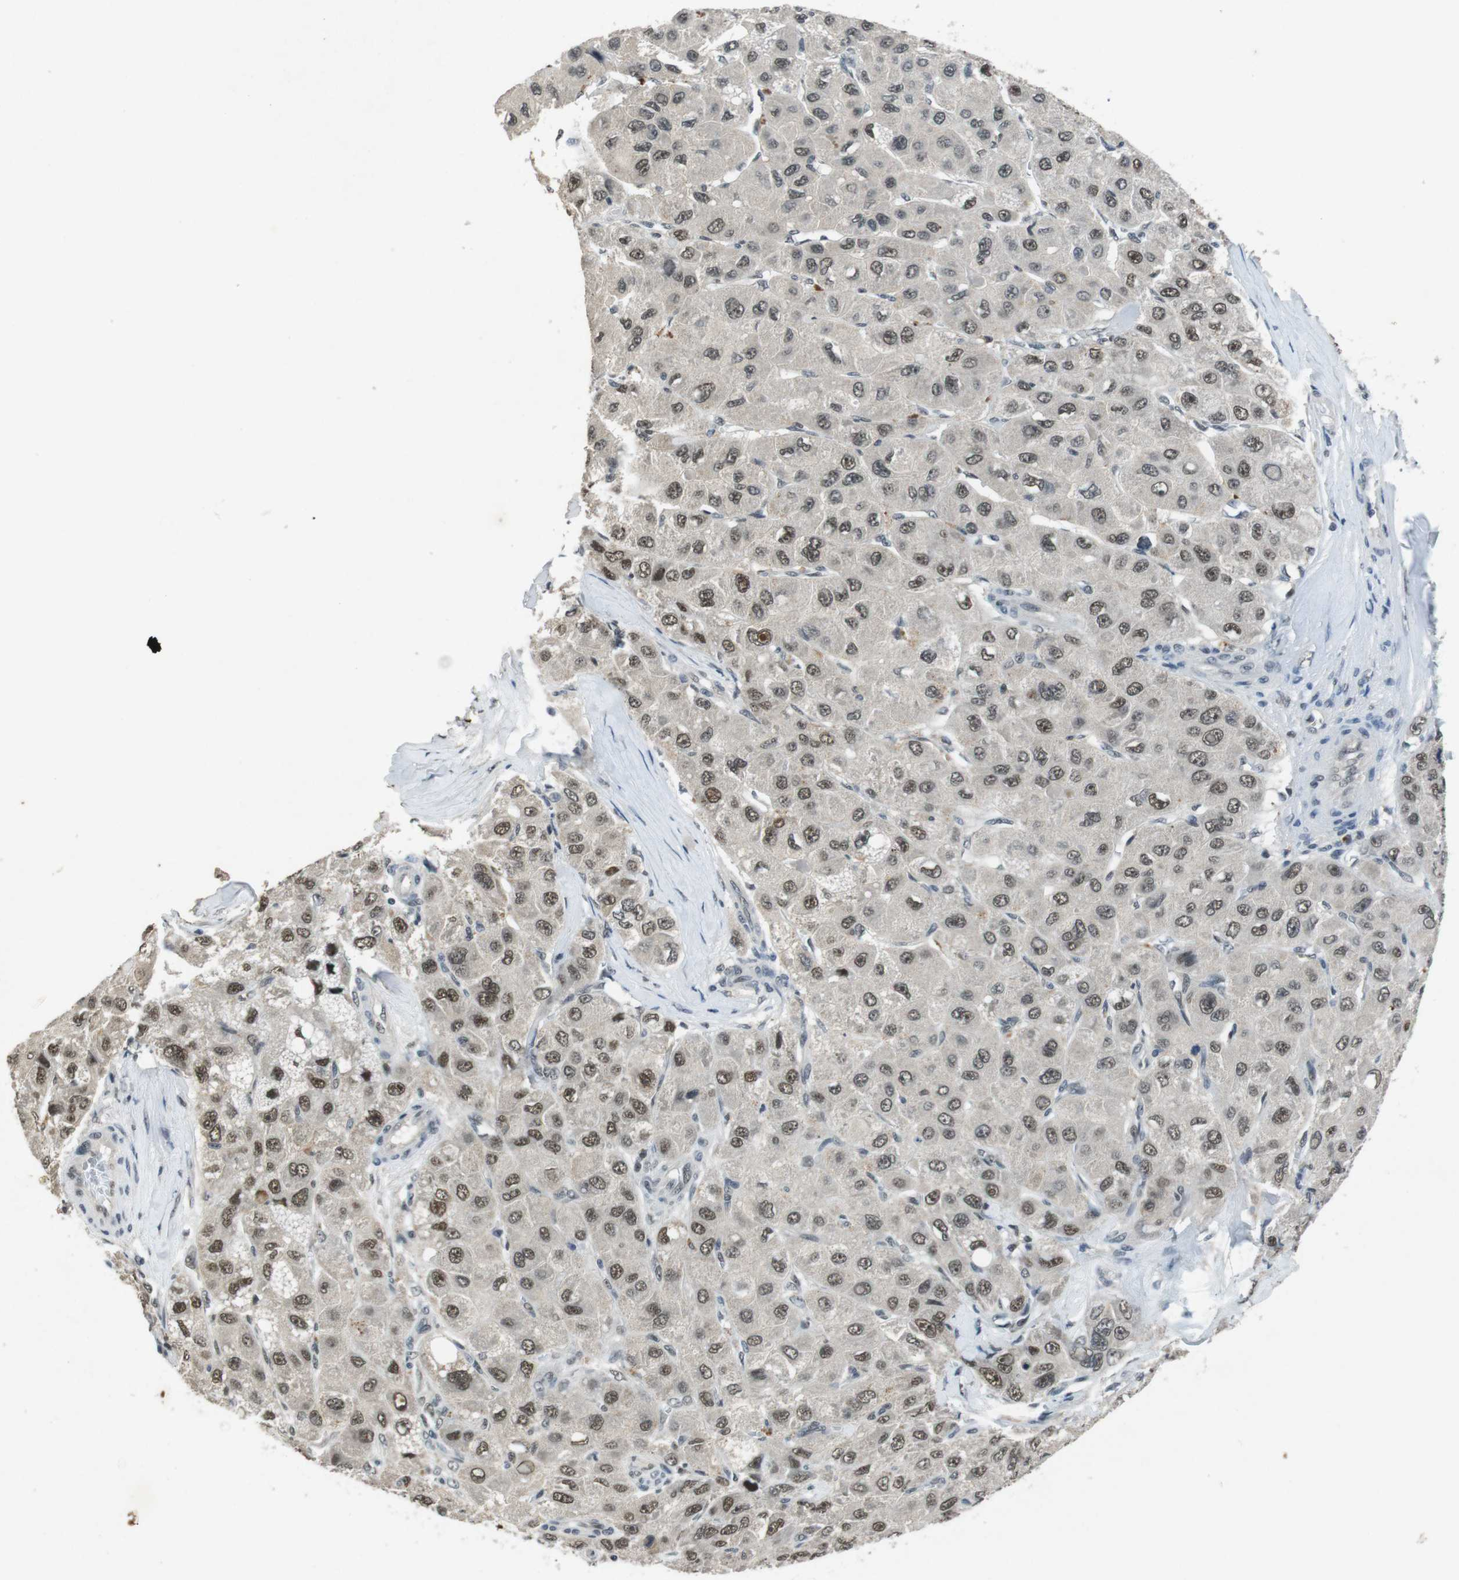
{"staining": {"intensity": "moderate", "quantity": ">75%", "location": "cytoplasmic/membranous,nuclear"}, "tissue": "liver cancer", "cell_type": "Tumor cells", "image_type": "cancer", "snomed": [{"axis": "morphology", "description": "Carcinoma, Hepatocellular, NOS"}, {"axis": "topography", "description": "Liver"}], "caption": "Tumor cells demonstrate moderate cytoplasmic/membranous and nuclear expression in about >75% of cells in liver cancer (hepatocellular carcinoma). (DAB IHC, brown staining for protein, blue staining for nuclei).", "gene": "USP7", "patient": {"sex": "male", "age": 80}}